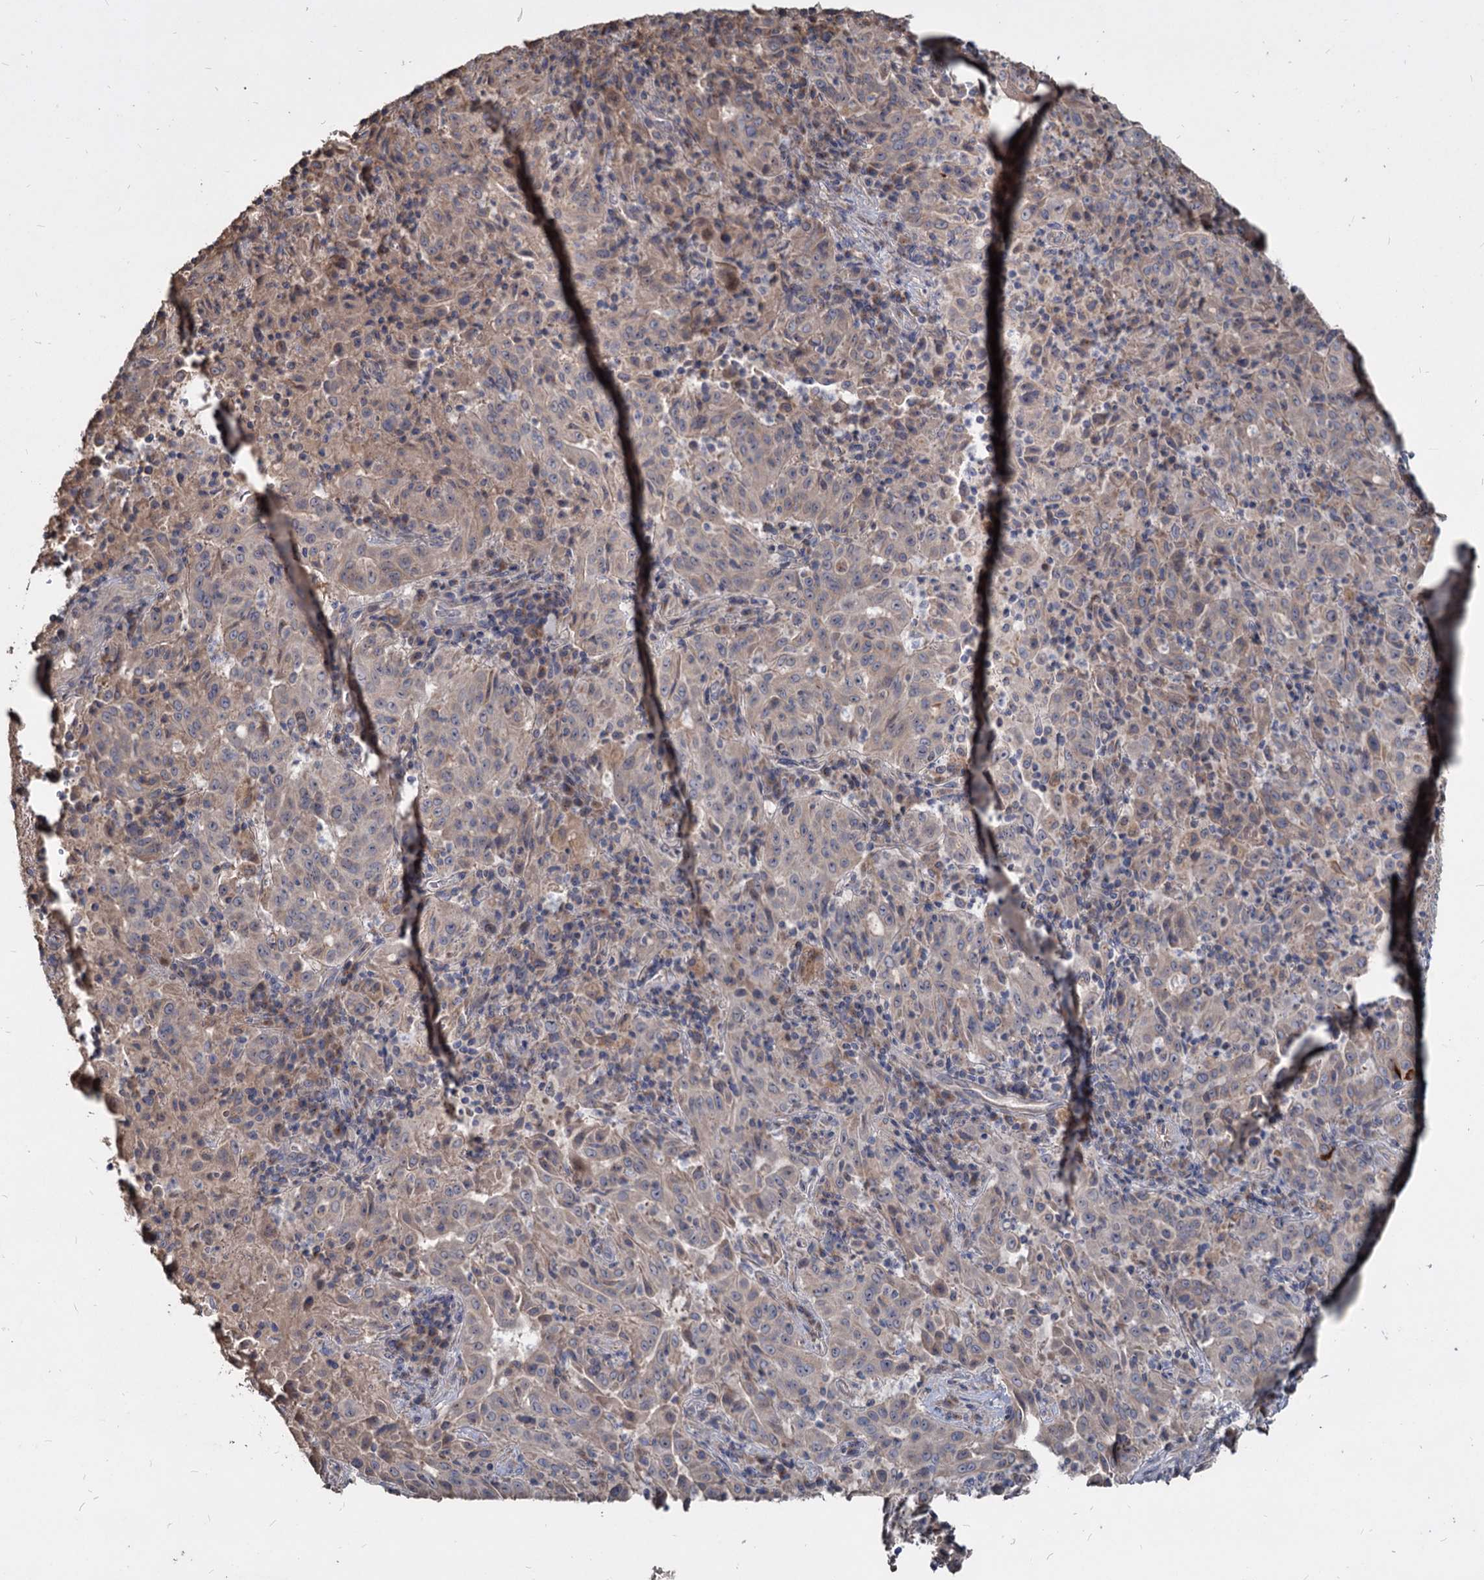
{"staining": {"intensity": "weak", "quantity": "<25%", "location": "cytoplasmic/membranous"}, "tissue": "pancreatic cancer", "cell_type": "Tumor cells", "image_type": "cancer", "snomed": [{"axis": "morphology", "description": "Adenocarcinoma, NOS"}, {"axis": "topography", "description": "Pancreas"}], "caption": "Immunohistochemical staining of pancreatic cancer (adenocarcinoma) demonstrates no significant positivity in tumor cells.", "gene": "DEPDC4", "patient": {"sex": "male", "age": 63}}